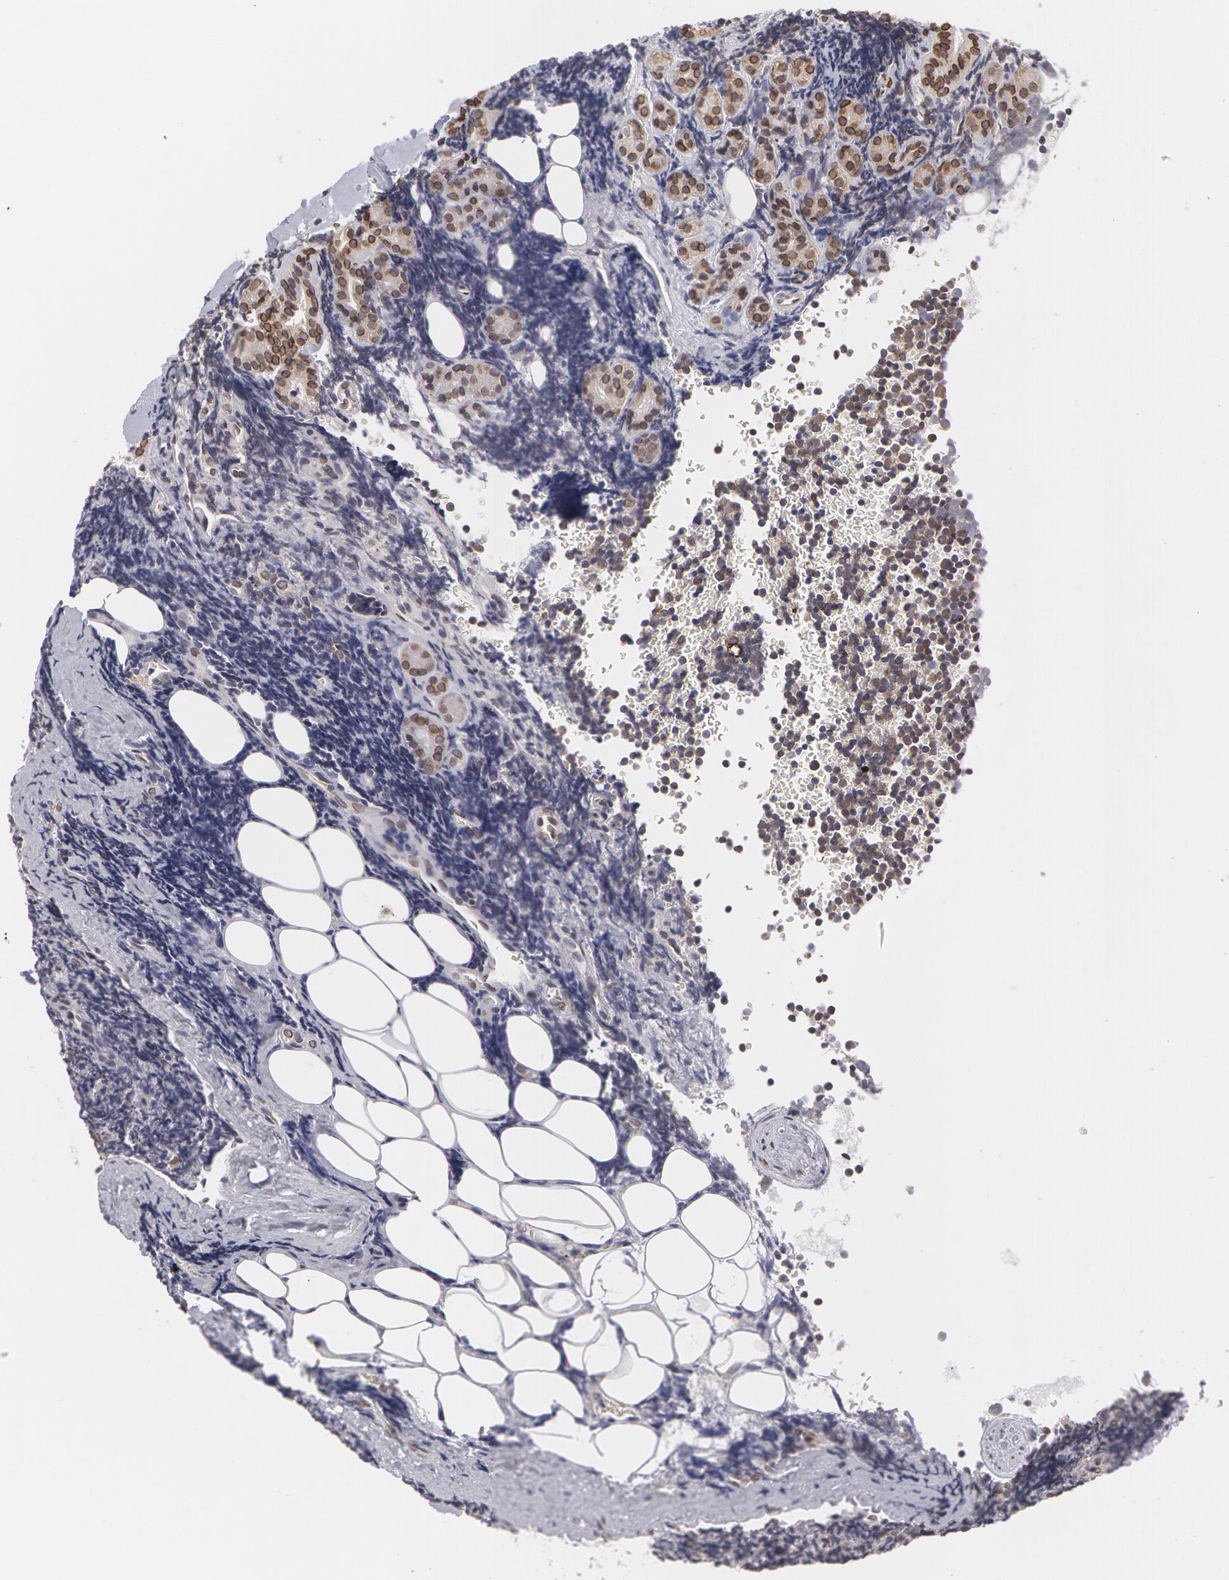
{"staining": {"intensity": "negative", "quantity": "none", "location": "none"}, "tissue": "lymphoma", "cell_type": "Tumor cells", "image_type": "cancer", "snomed": [{"axis": "morphology", "description": "Malignant lymphoma, non-Hodgkin's type, Low grade"}, {"axis": "topography", "description": "Lymph node"}], "caption": "Histopathology image shows no protein expression in tumor cells of lymphoma tissue.", "gene": "EMD", "patient": {"sex": "male", "age": 57}}